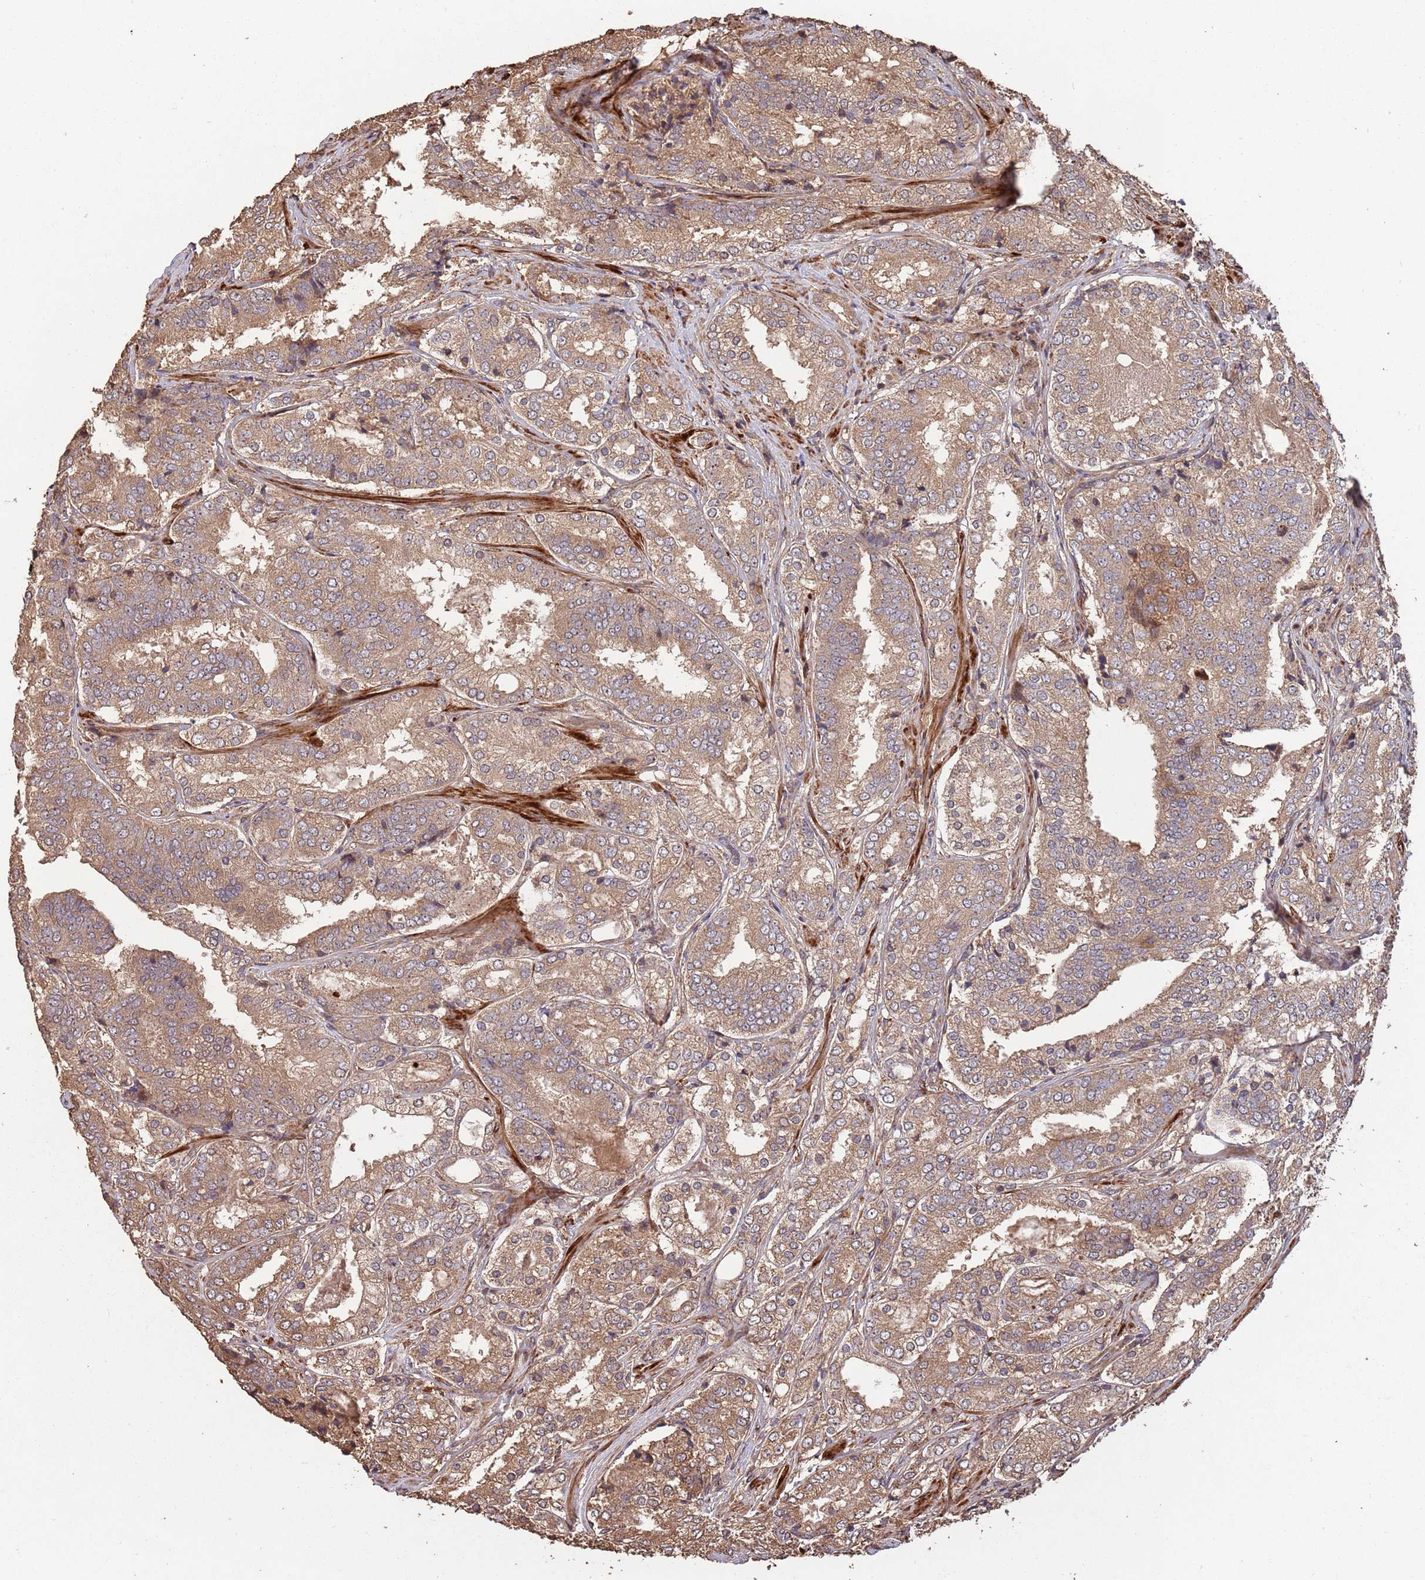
{"staining": {"intensity": "moderate", "quantity": ">75%", "location": "cytoplasmic/membranous"}, "tissue": "prostate cancer", "cell_type": "Tumor cells", "image_type": "cancer", "snomed": [{"axis": "morphology", "description": "Adenocarcinoma, High grade"}, {"axis": "topography", "description": "Prostate"}], "caption": "Immunohistochemical staining of human adenocarcinoma (high-grade) (prostate) demonstrates medium levels of moderate cytoplasmic/membranous protein positivity in approximately >75% of tumor cells.", "gene": "ZNF428", "patient": {"sex": "male", "age": 63}}